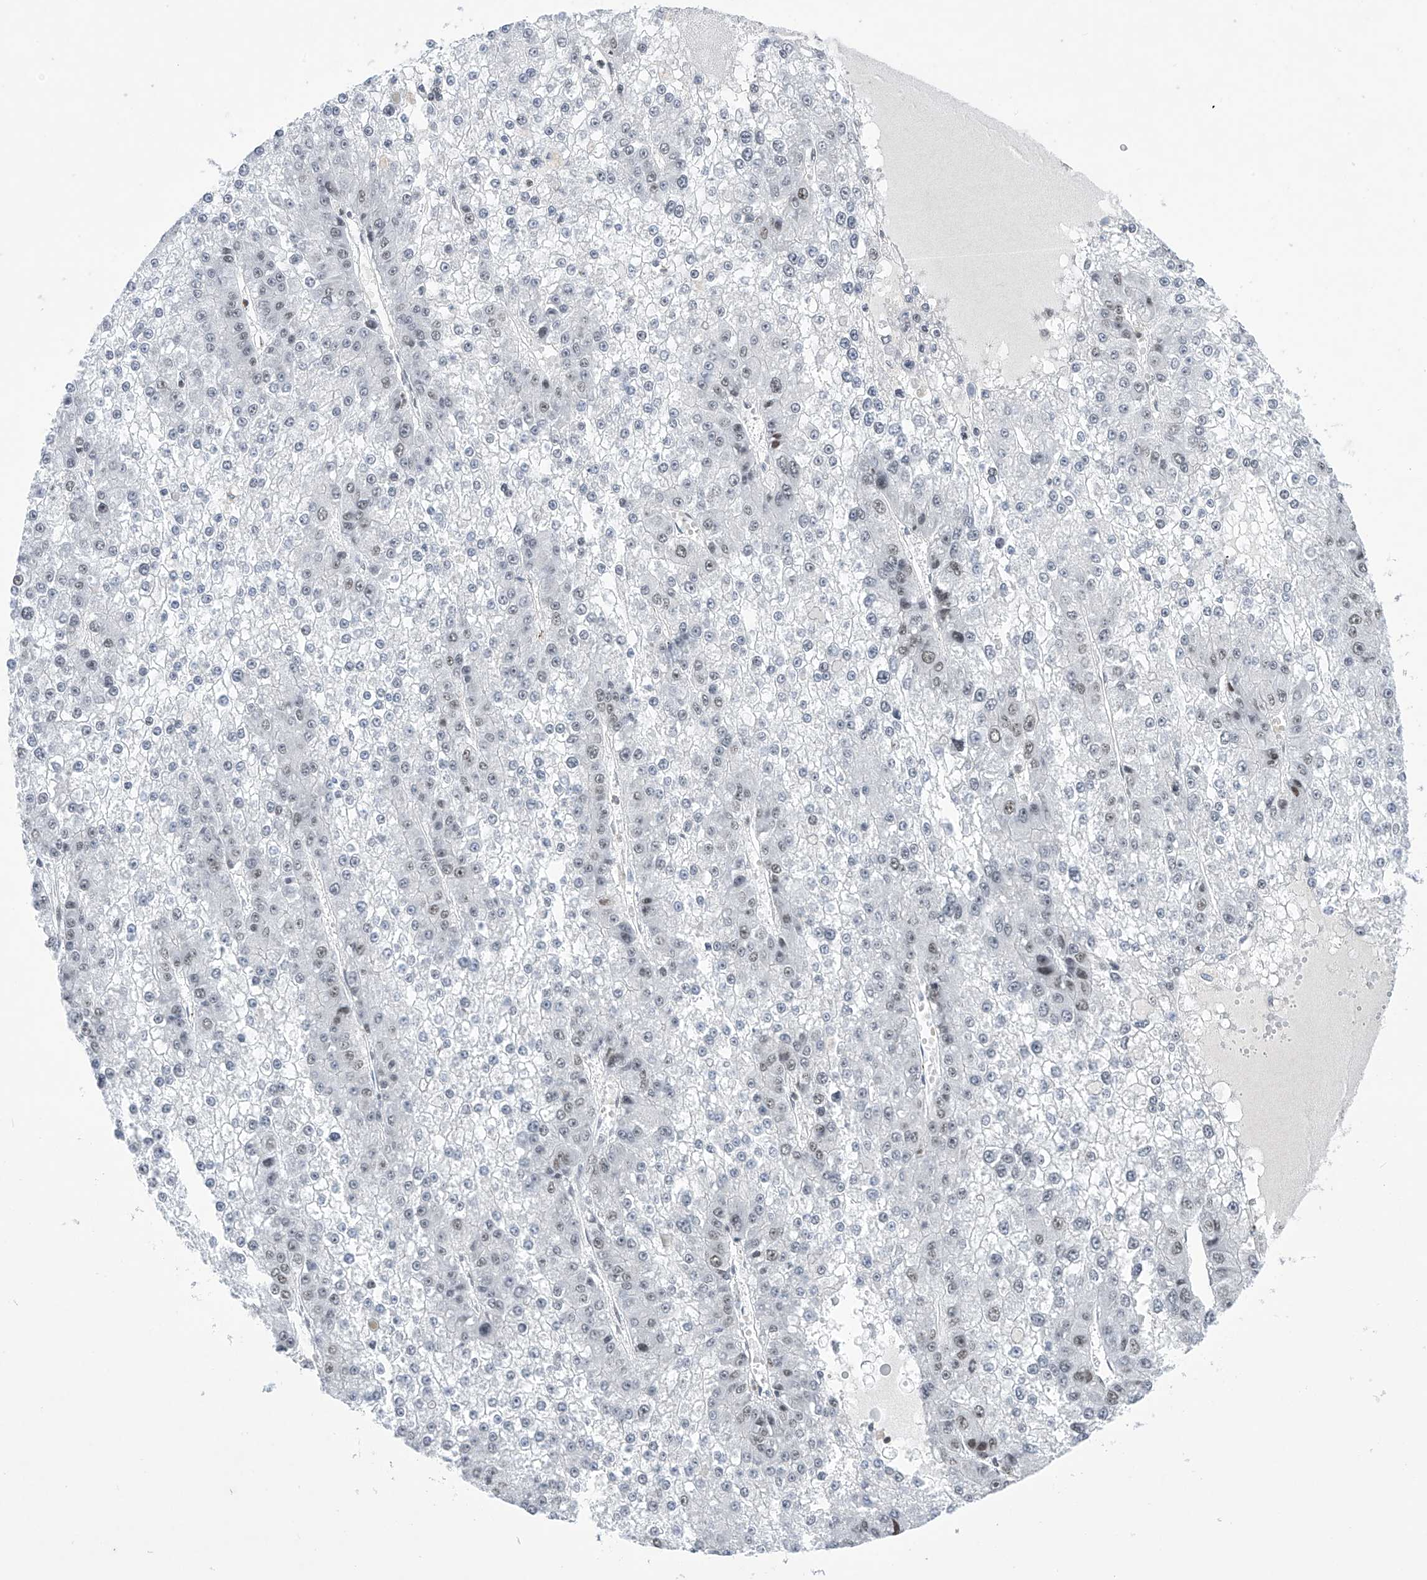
{"staining": {"intensity": "weak", "quantity": "<25%", "location": "nuclear"}, "tissue": "liver cancer", "cell_type": "Tumor cells", "image_type": "cancer", "snomed": [{"axis": "morphology", "description": "Carcinoma, Hepatocellular, NOS"}, {"axis": "topography", "description": "Liver"}], "caption": "IHC of hepatocellular carcinoma (liver) shows no staining in tumor cells.", "gene": "MSL3", "patient": {"sex": "female", "age": 73}}